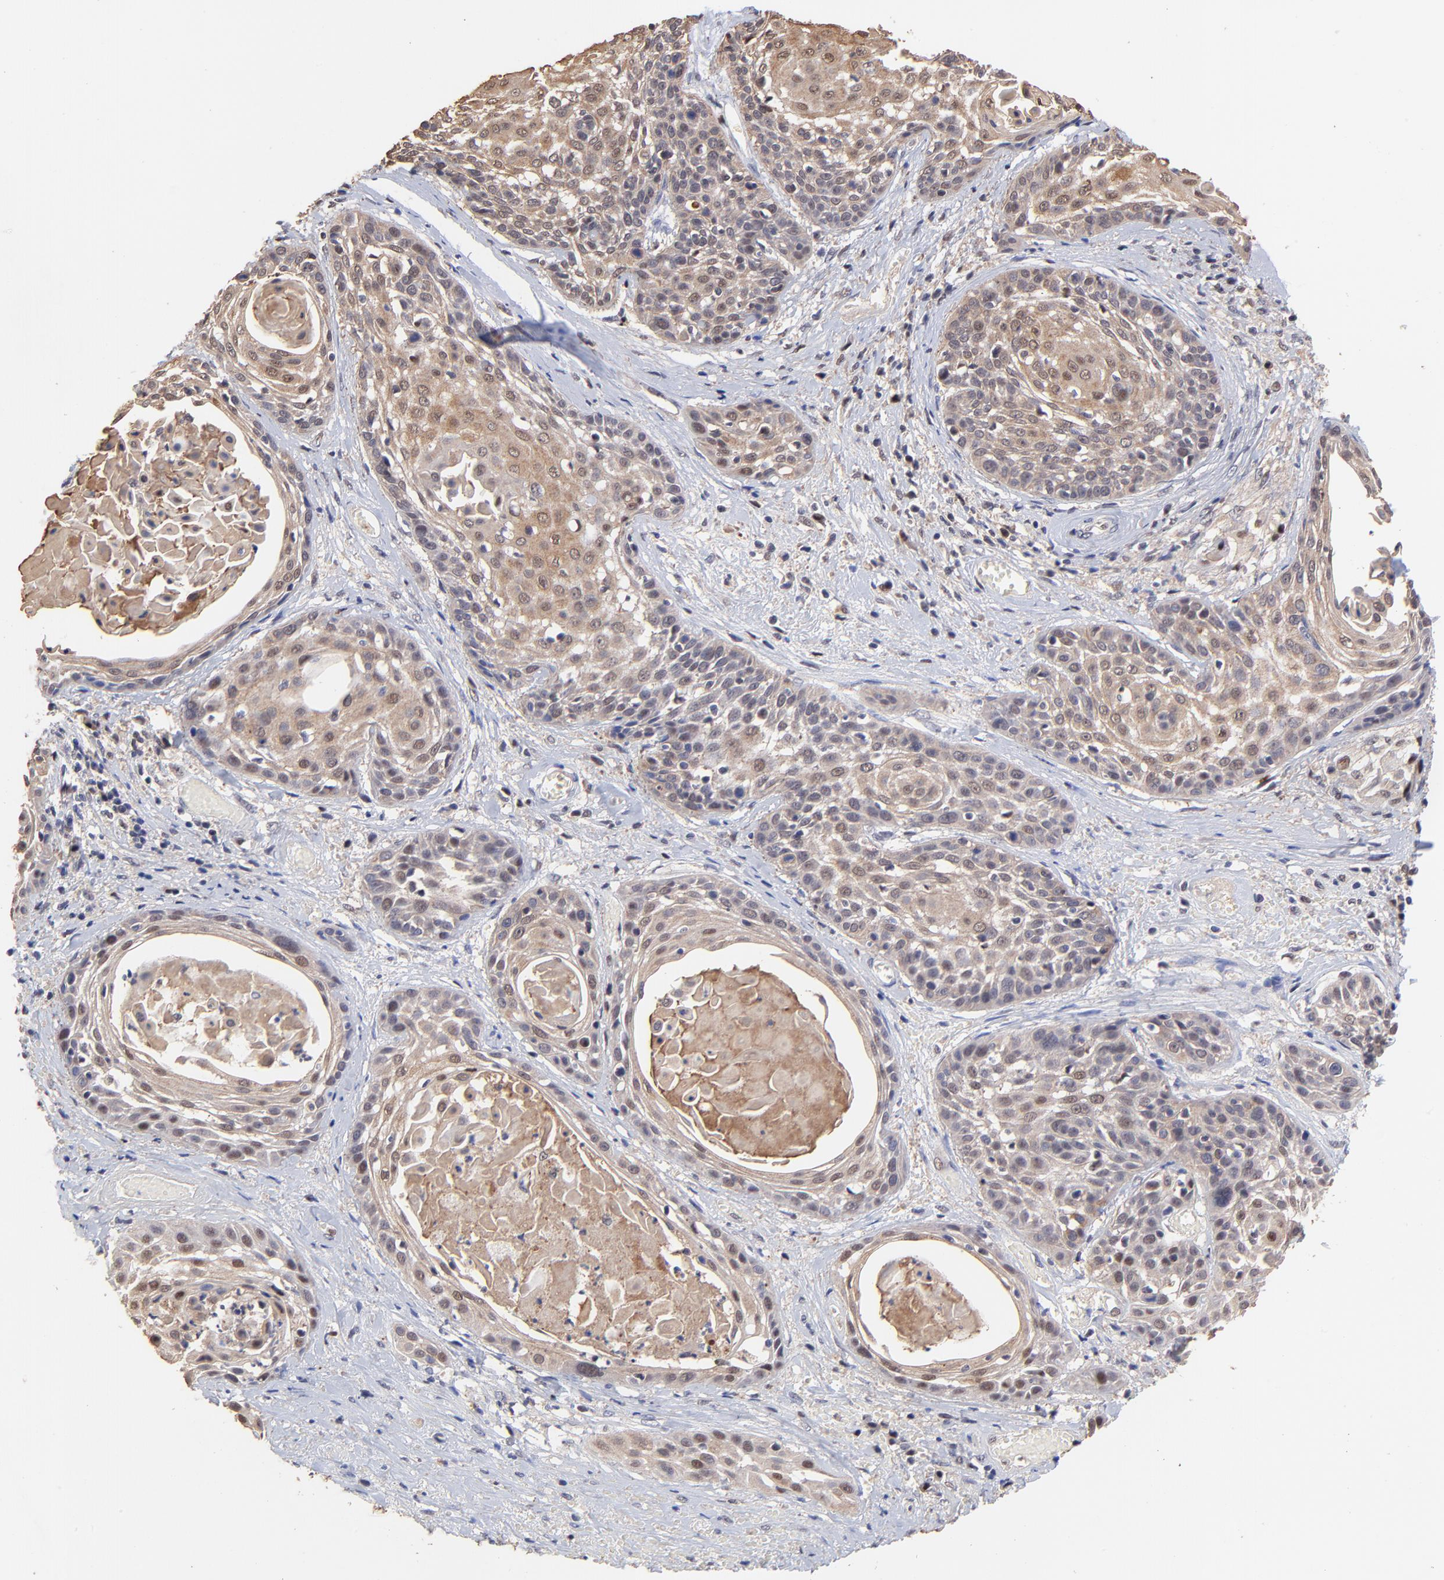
{"staining": {"intensity": "moderate", "quantity": ">75%", "location": "cytoplasmic/membranous,nuclear"}, "tissue": "cervical cancer", "cell_type": "Tumor cells", "image_type": "cancer", "snomed": [{"axis": "morphology", "description": "Squamous cell carcinoma, NOS"}, {"axis": "topography", "description": "Cervix"}], "caption": "Human cervical squamous cell carcinoma stained with a protein marker reveals moderate staining in tumor cells.", "gene": "PSMA6", "patient": {"sex": "female", "age": 57}}